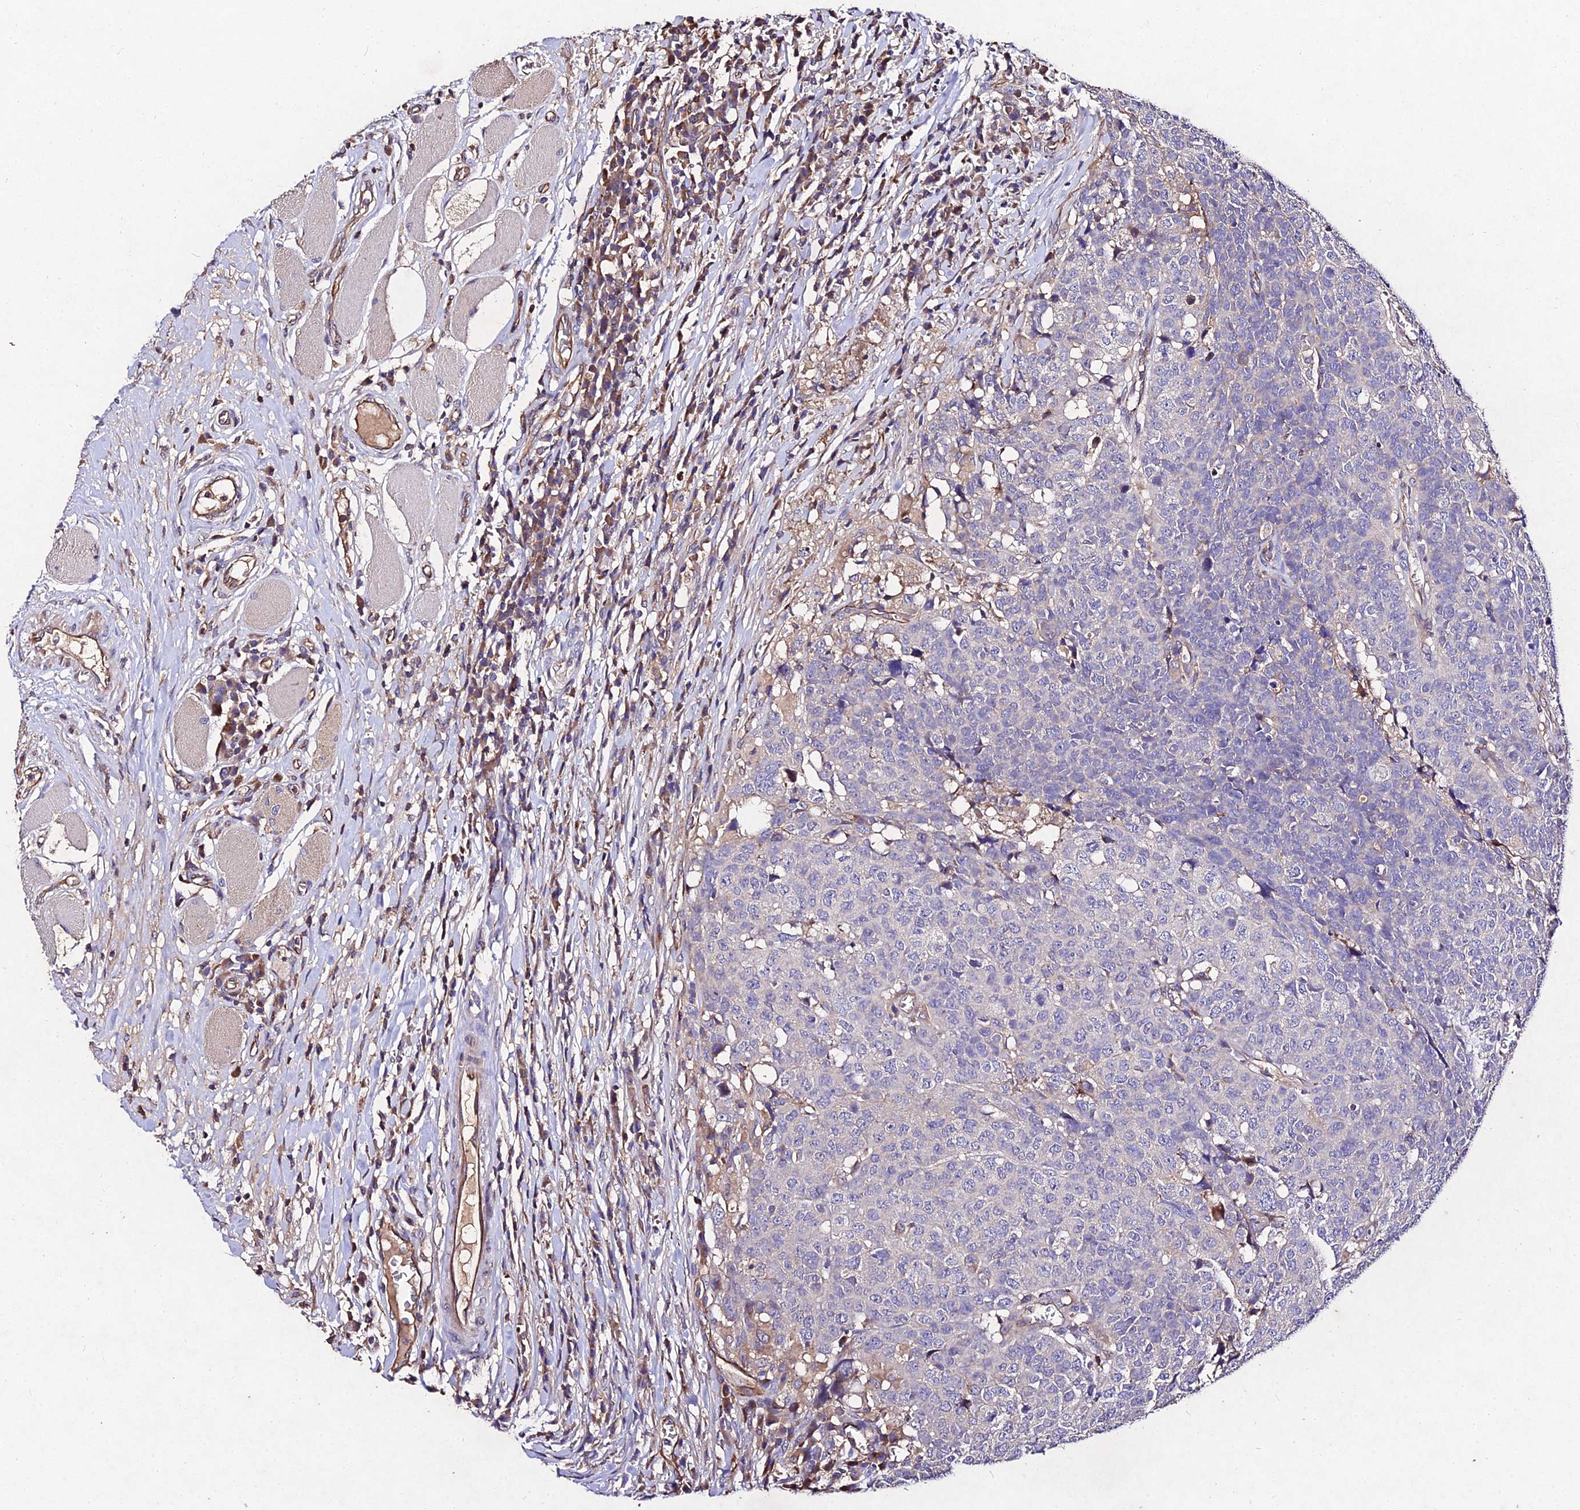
{"staining": {"intensity": "negative", "quantity": "none", "location": "none"}, "tissue": "head and neck cancer", "cell_type": "Tumor cells", "image_type": "cancer", "snomed": [{"axis": "morphology", "description": "Squamous cell carcinoma, NOS"}, {"axis": "topography", "description": "Head-Neck"}], "caption": "The image exhibits no significant expression in tumor cells of head and neck squamous cell carcinoma.", "gene": "AP3M2", "patient": {"sex": "male", "age": 66}}